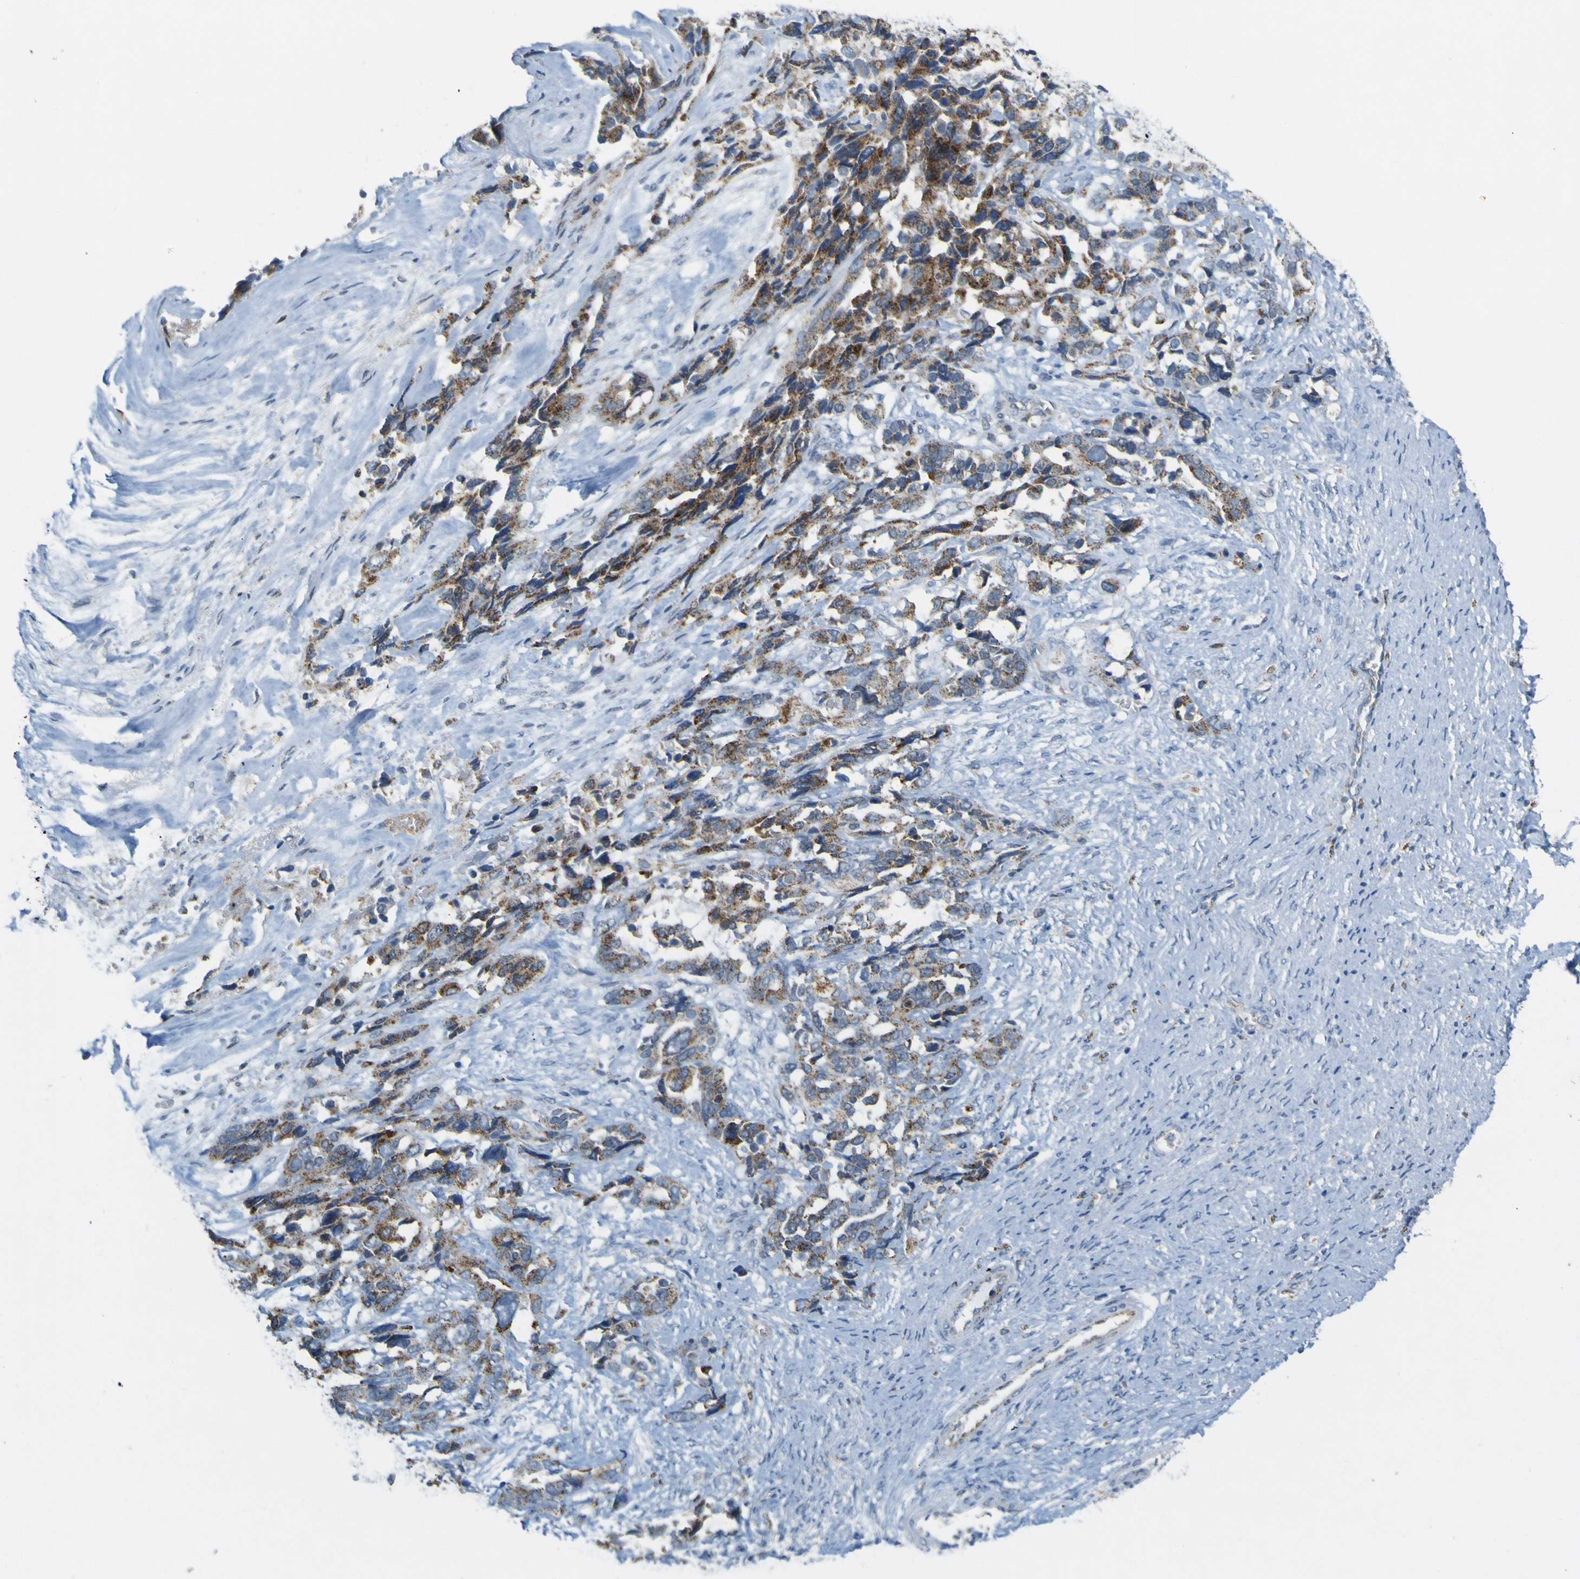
{"staining": {"intensity": "moderate", "quantity": "25%-75%", "location": "cytoplasmic/membranous"}, "tissue": "ovarian cancer", "cell_type": "Tumor cells", "image_type": "cancer", "snomed": [{"axis": "morphology", "description": "Cystadenocarcinoma, serous, NOS"}, {"axis": "topography", "description": "Ovary"}], "caption": "Immunohistochemical staining of human ovarian cancer (serous cystadenocarcinoma) displays moderate cytoplasmic/membranous protein expression in about 25%-75% of tumor cells.", "gene": "ACBD5", "patient": {"sex": "female", "age": 44}}